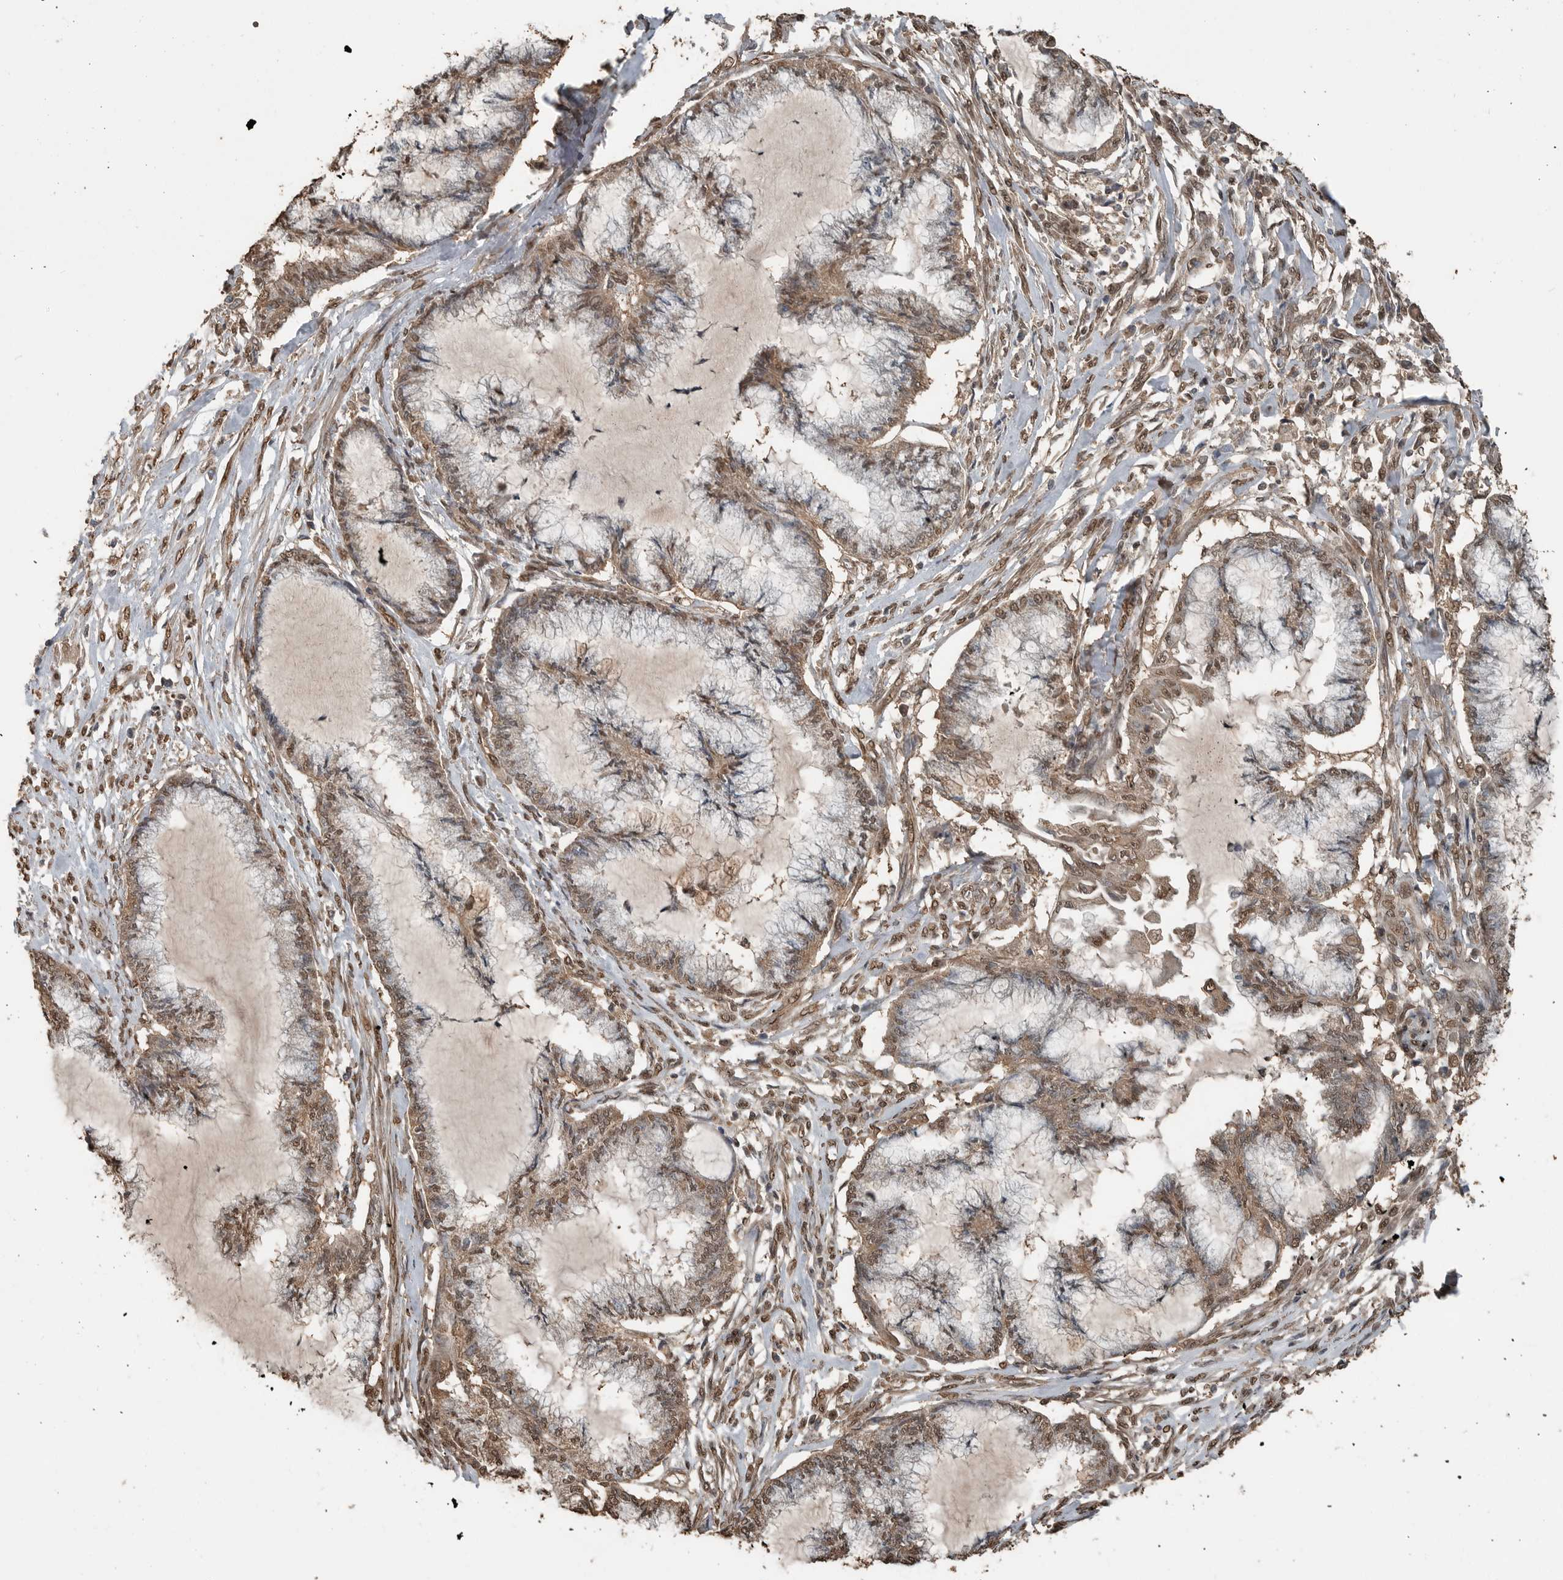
{"staining": {"intensity": "weak", "quantity": ">75%", "location": "cytoplasmic/membranous,nuclear"}, "tissue": "endometrial cancer", "cell_type": "Tumor cells", "image_type": "cancer", "snomed": [{"axis": "morphology", "description": "Adenocarcinoma, NOS"}, {"axis": "topography", "description": "Endometrium"}], "caption": "IHC (DAB (3,3'-diaminobenzidine)) staining of human endometrial cancer (adenocarcinoma) exhibits weak cytoplasmic/membranous and nuclear protein staining in about >75% of tumor cells. The protein is shown in brown color, while the nuclei are stained blue.", "gene": "BLZF1", "patient": {"sex": "female", "age": 86}}